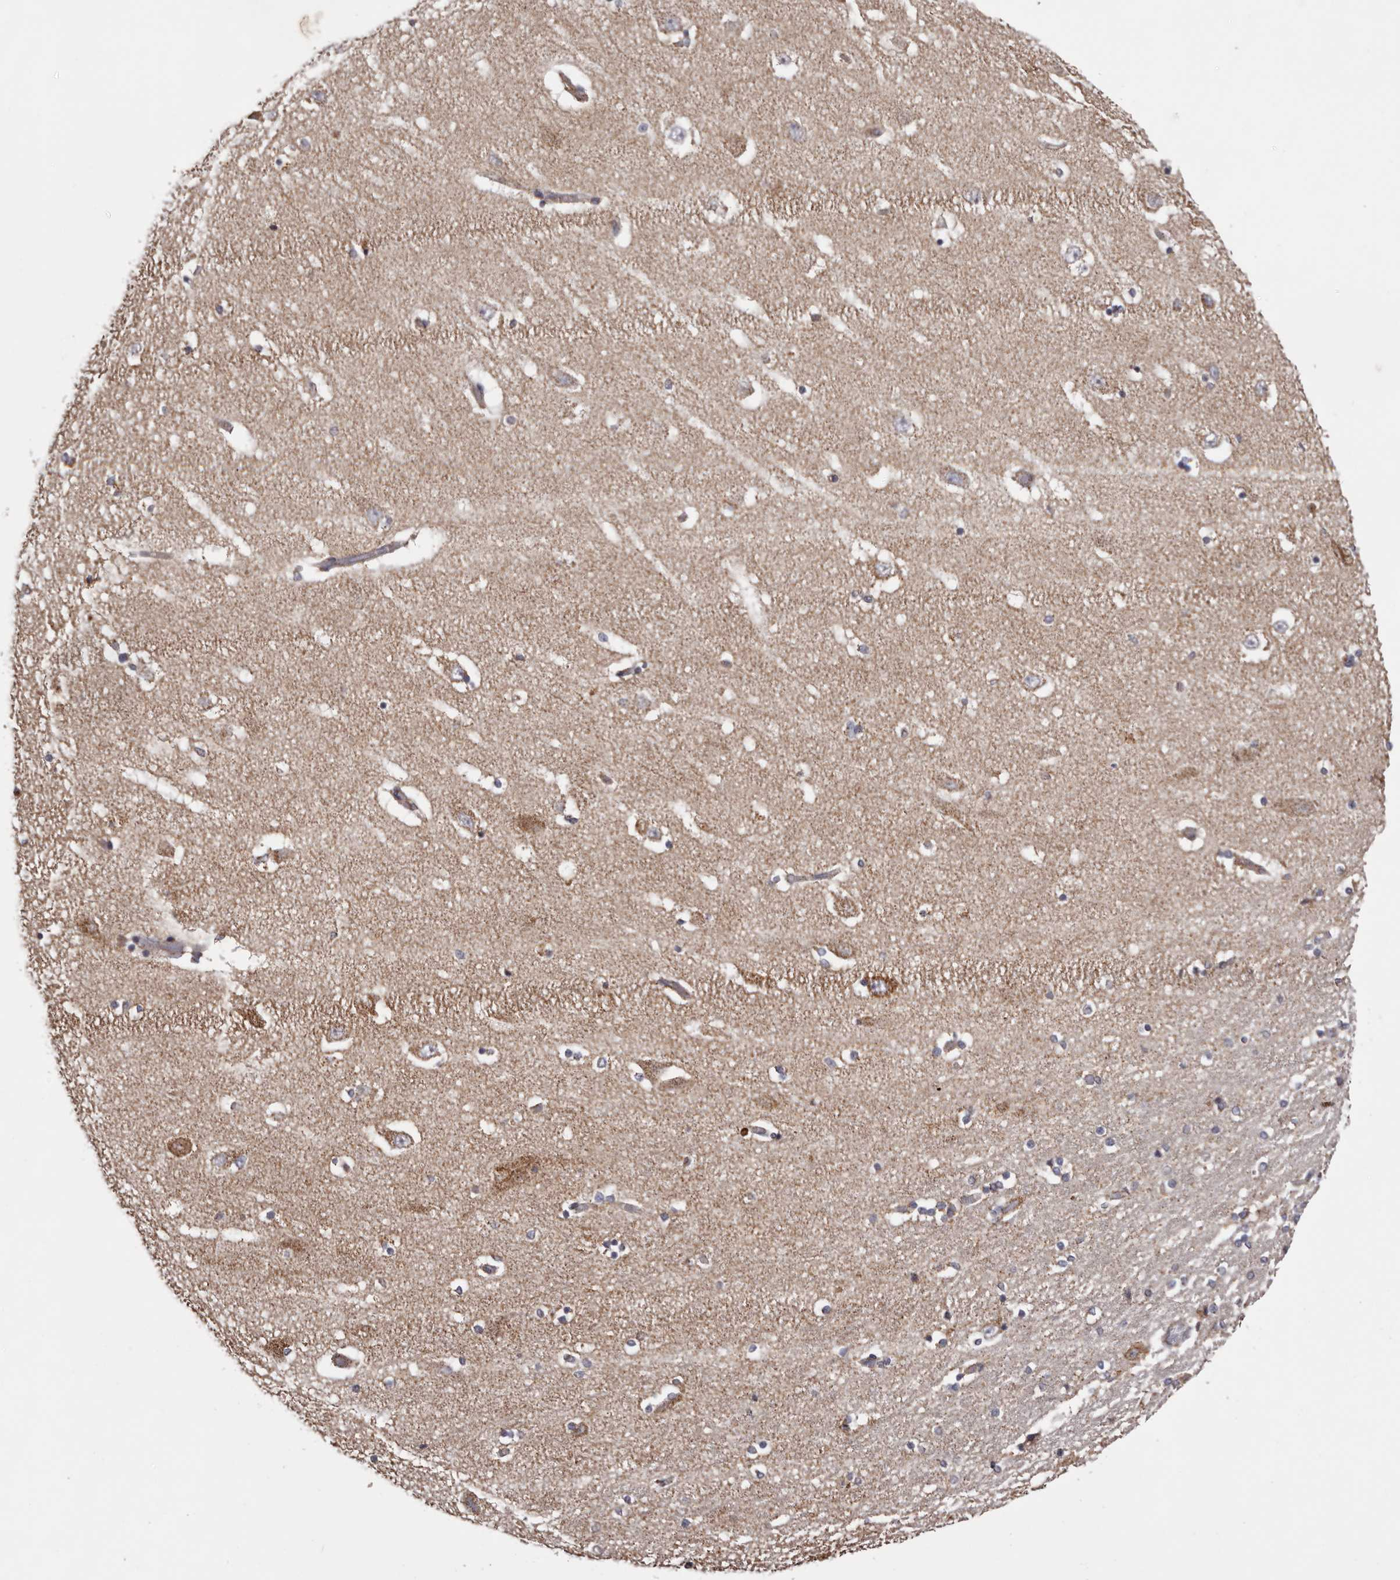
{"staining": {"intensity": "moderate", "quantity": "25%-75%", "location": "cytoplasmic/membranous"}, "tissue": "hippocampus", "cell_type": "Glial cells", "image_type": "normal", "snomed": [{"axis": "morphology", "description": "Normal tissue, NOS"}, {"axis": "topography", "description": "Hippocampus"}], "caption": "An immunohistochemistry (IHC) histopathology image of unremarkable tissue is shown. Protein staining in brown labels moderate cytoplasmic/membranous positivity in hippocampus within glial cells. The protein is stained brown, and the nuclei are stained in blue (DAB (3,3'-diaminobenzidine) IHC with brightfield microscopy, high magnification).", "gene": "MECR", "patient": {"sex": "female", "age": 54}}